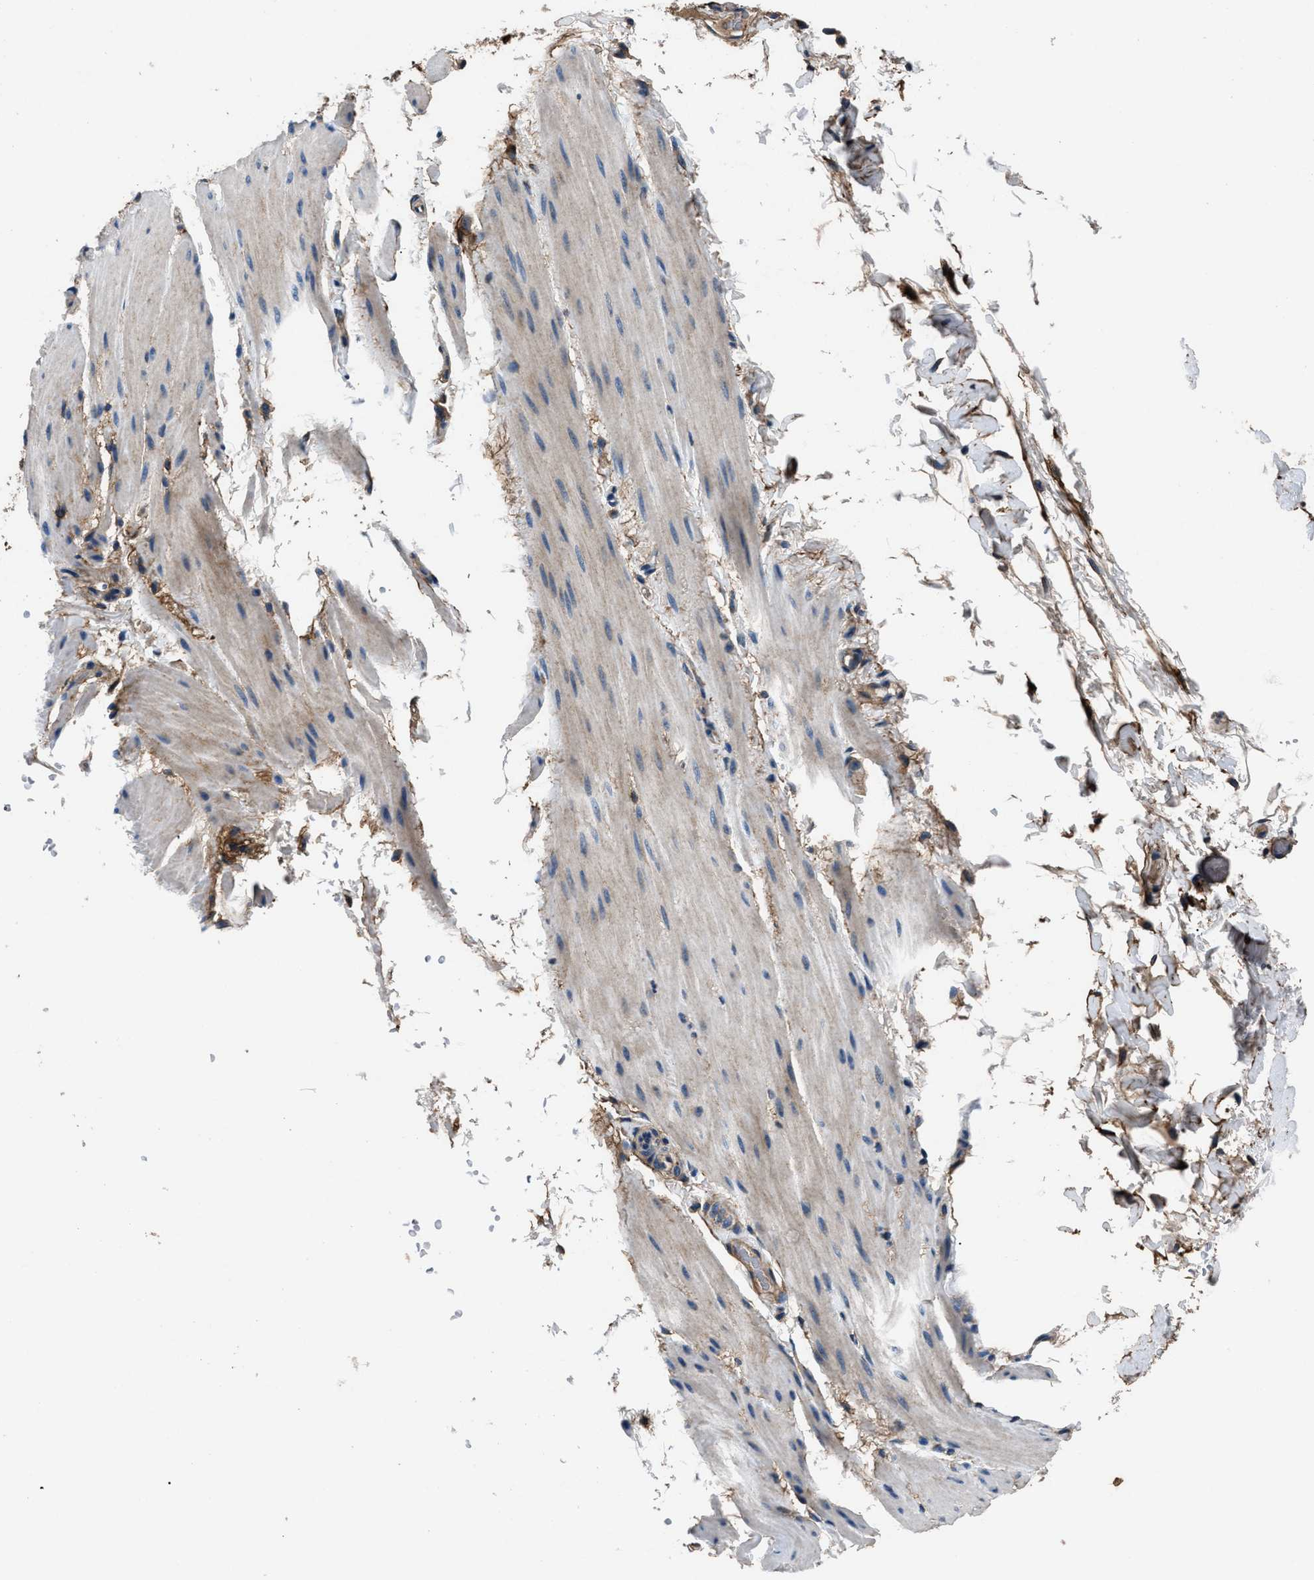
{"staining": {"intensity": "weak", "quantity": ">75%", "location": "cytoplasmic/membranous"}, "tissue": "smooth muscle", "cell_type": "Smooth muscle cells", "image_type": "normal", "snomed": [{"axis": "morphology", "description": "Normal tissue, NOS"}, {"axis": "topography", "description": "Smooth muscle"}, {"axis": "topography", "description": "Colon"}], "caption": "High-magnification brightfield microscopy of benign smooth muscle stained with DAB (brown) and counterstained with hematoxylin (blue). smooth muscle cells exhibit weak cytoplasmic/membranous expression is present in approximately>75% of cells.", "gene": "CD276", "patient": {"sex": "male", "age": 67}}